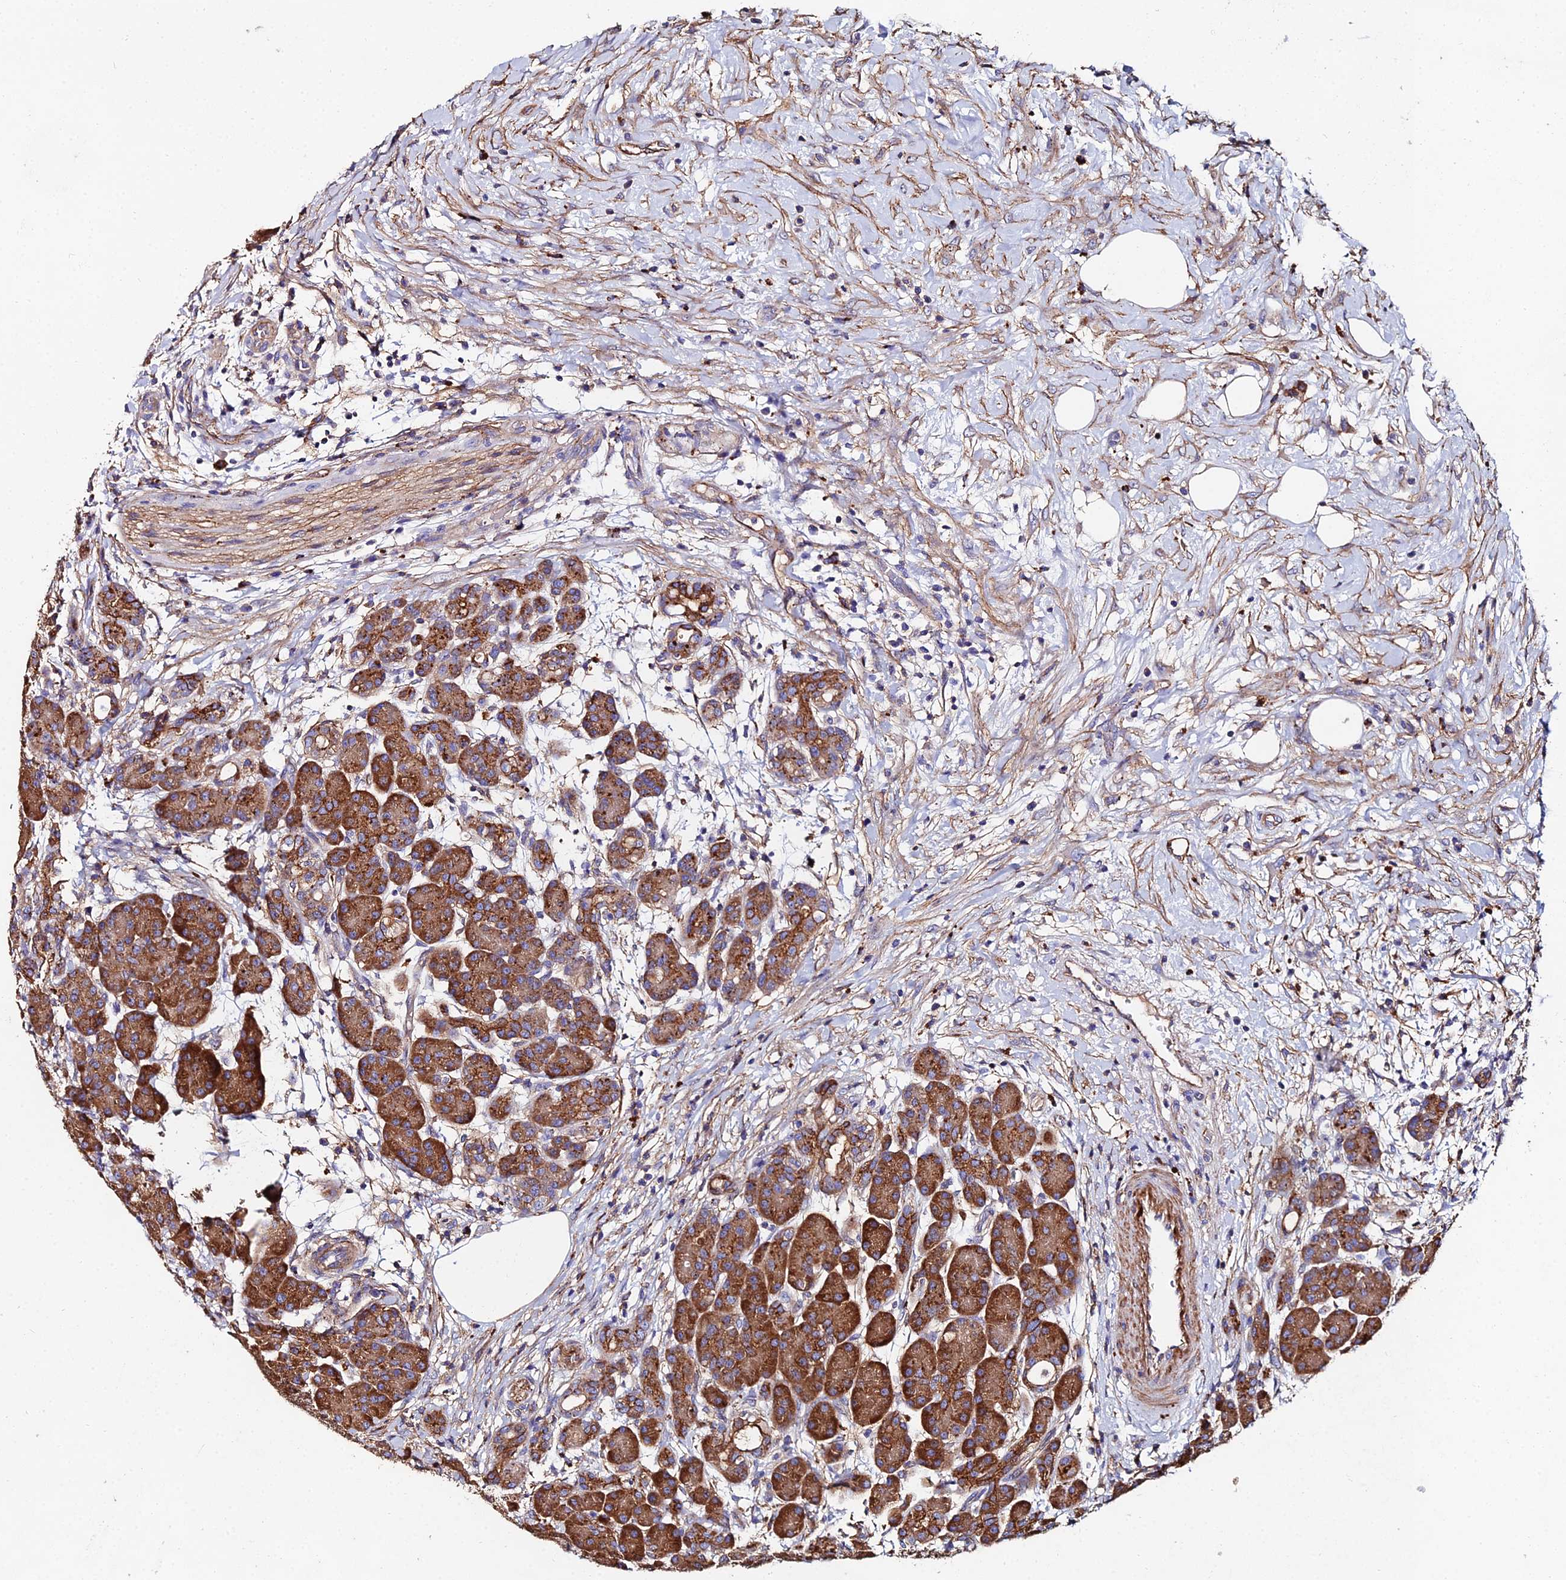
{"staining": {"intensity": "strong", "quantity": ">75%", "location": "cytoplasmic/membranous"}, "tissue": "pancreas", "cell_type": "Exocrine glandular cells", "image_type": "normal", "snomed": [{"axis": "morphology", "description": "Normal tissue, NOS"}, {"axis": "topography", "description": "Pancreas"}], "caption": "IHC histopathology image of benign human pancreas stained for a protein (brown), which reveals high levels of strong cytoplasmic/membranous staining in about >75% of exocrine glandular cells.", "gene": "C6", "patient": {"sex": "male", "age": 63}}